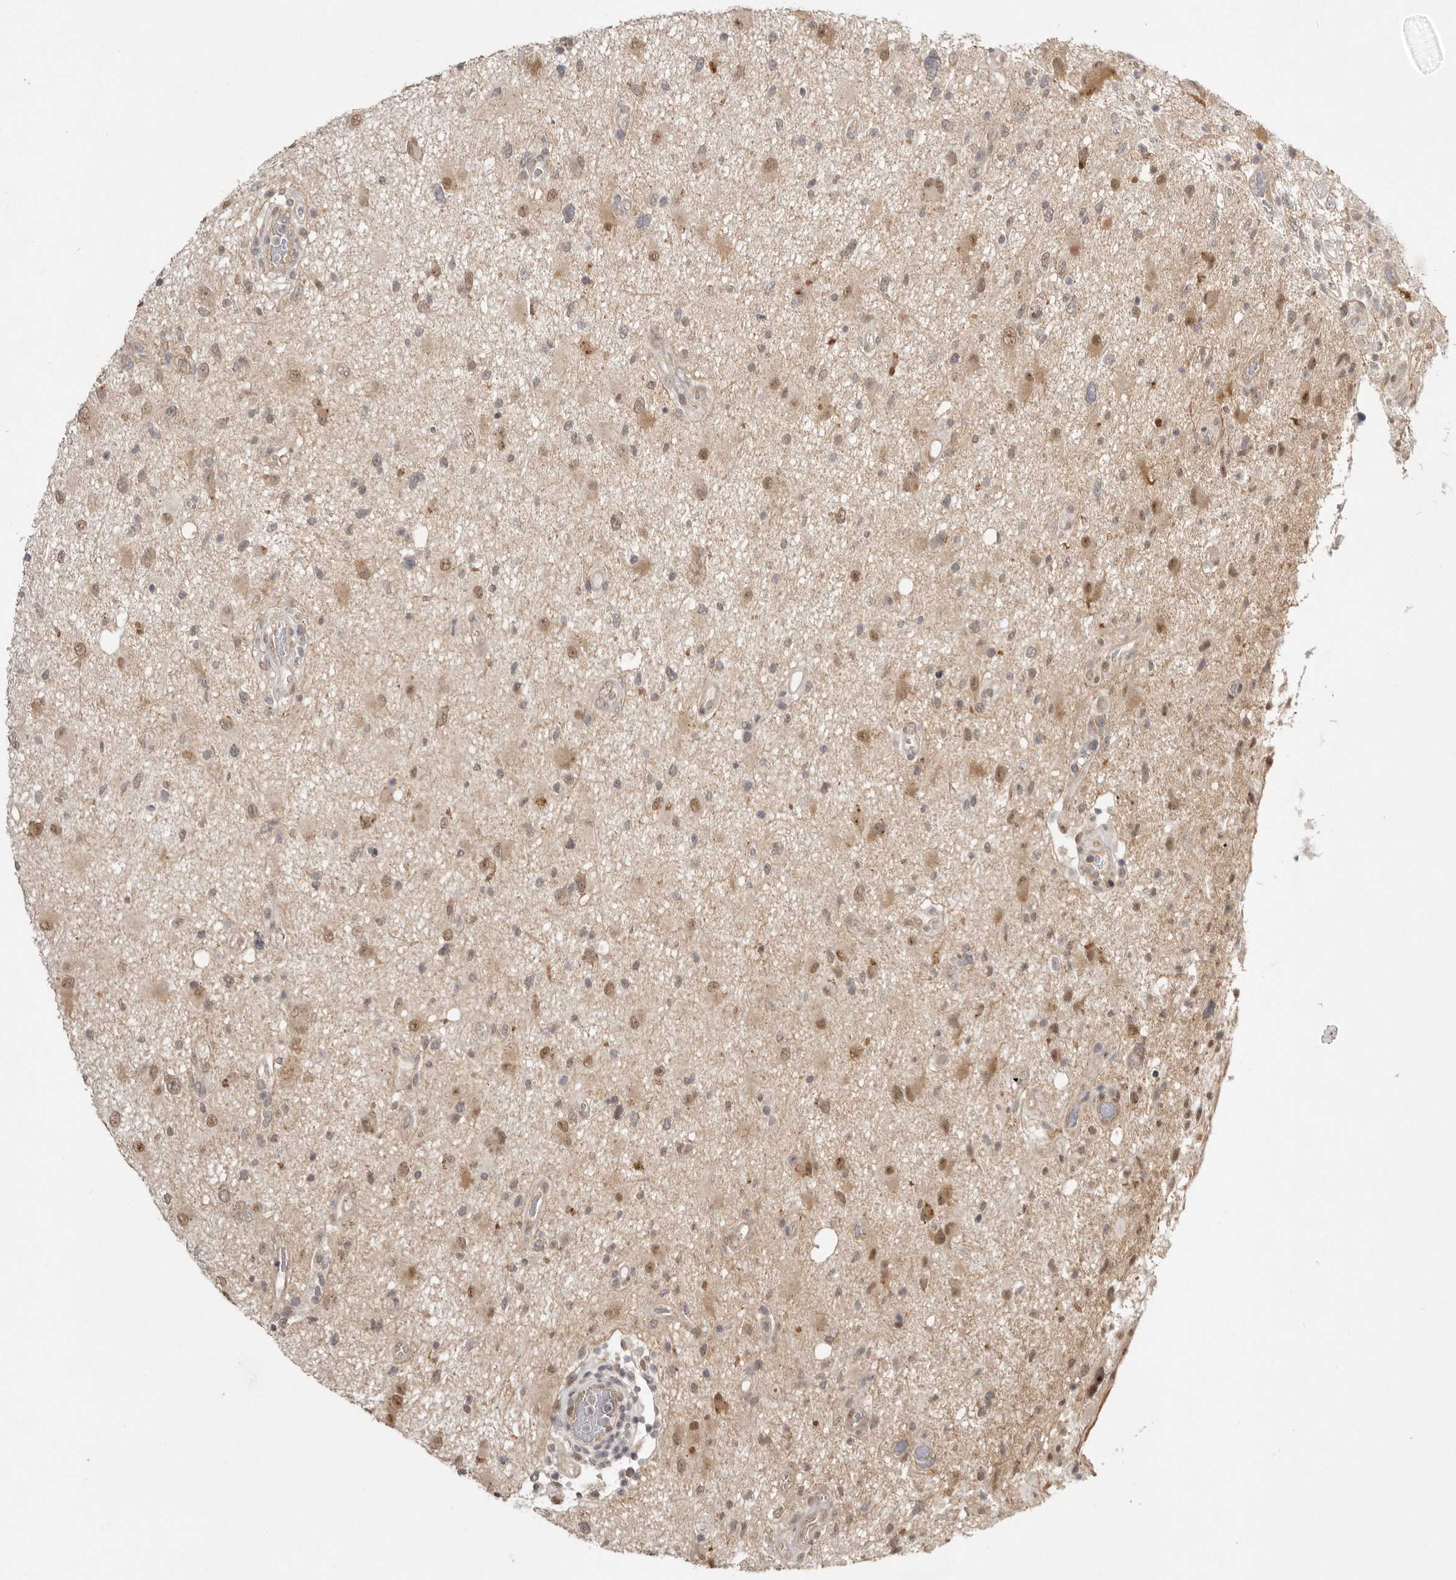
{"staining": {"intensity": "moderate", "quantity": "25%-75%", "location": "cytoplasmic/membranous"}, "tissue": "glioma", "cell_type": "Tumor cells", "image_type": "cancer", "snomed": [{"axis": "morphology", "description": "Glioma, malignant, High grade"}, {"axis": "topography", "description": "Brain"}], "caption": "Human glioma stained with a brown dye exhibits moderate cytoplasmic/membranous positive expression in about 25%-75% of tumor cells.", "gene": "NSUN4", "patient": {"sex": "male", "age": 33}}